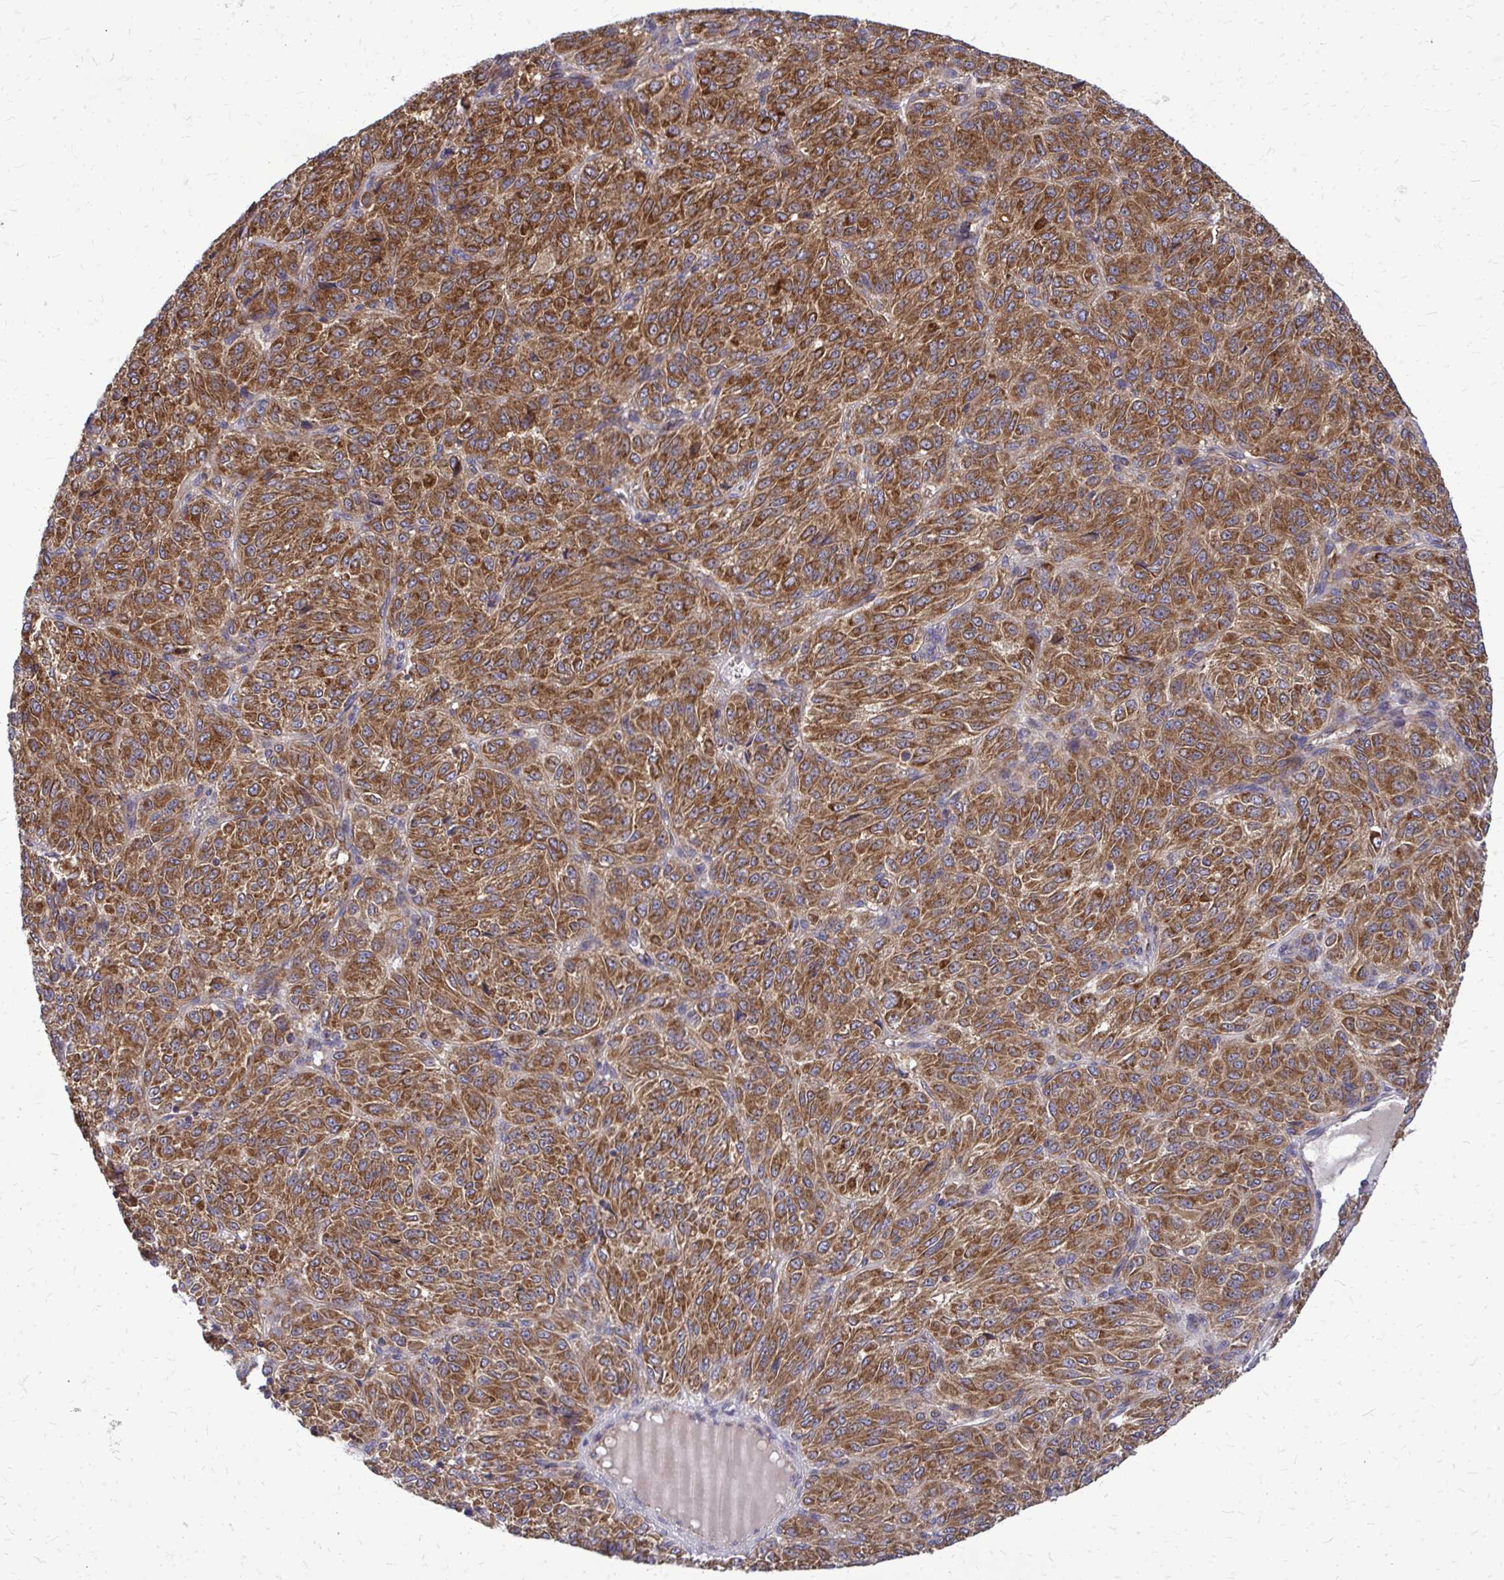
{"staining": {"intensity": "strong", "quantity": ">75%", "location": "cytoplasmic/membranous"}, "tissue": "melanoma", "cell_type": "Tumor cells", "image_type": "cancer", "snomed": [{"axis": "morphology", "description": "Malignant melanoma, Metastatic site"}, {"axis": "topography", "description": "Brain"}], "caption": "Immunohistochemistry (DAB (3,3'-diaminobenzidine)) staining of malignant melanoma (metastatic site) reveals strong cytoplasmic/membranous protein expression in approximately >75% of tumor cells. (DAB (3,3'-diaminobenzidine) IHC, brown staining for protein, blue staining for nuclei).", "gene": "PDK4", "patient": {"sex": "female", "age": 56}}